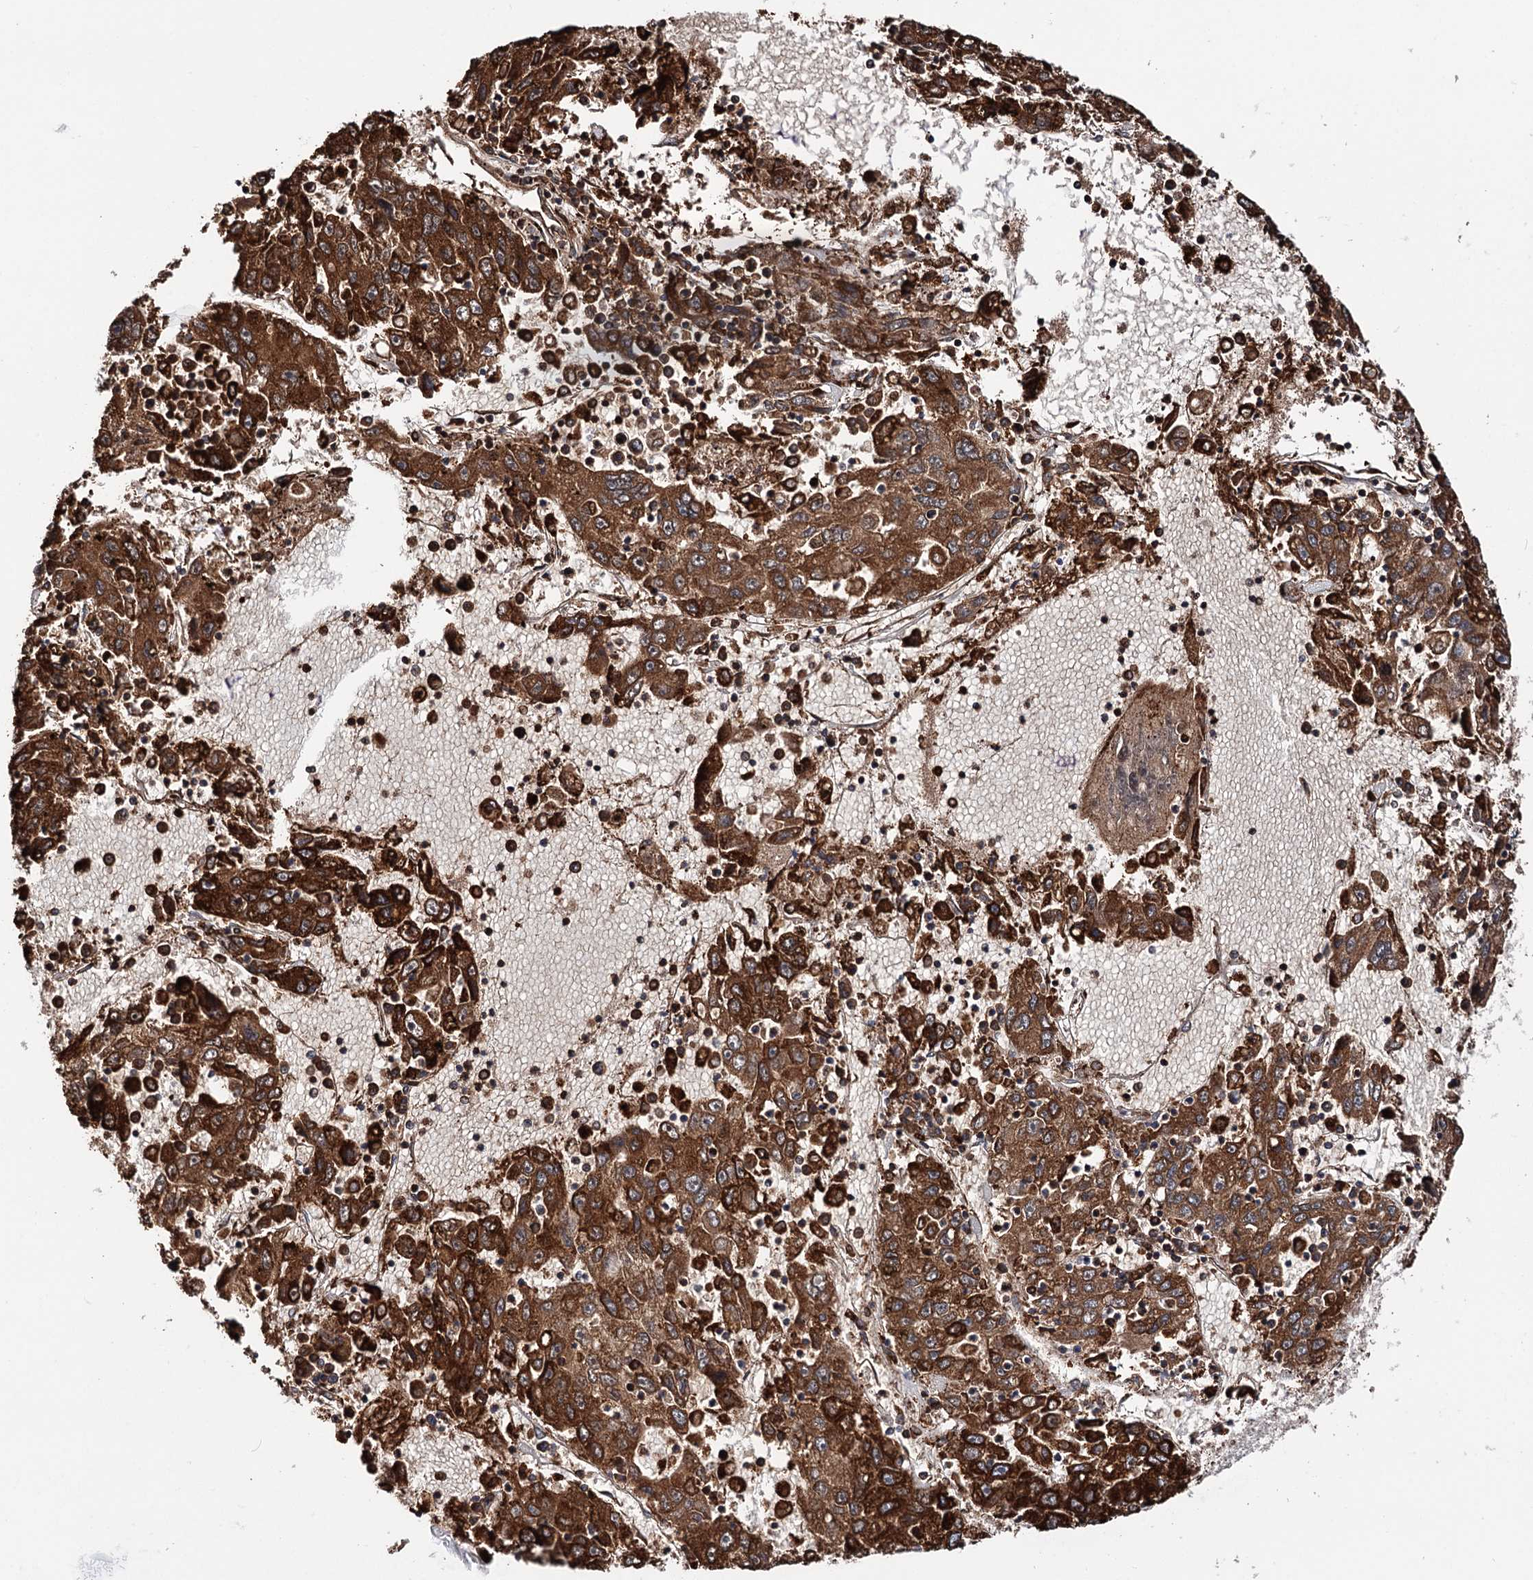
{"staining": {"intensity": "strong", "quantity": ">75%", "location": "cytoplasmic/membranous"}, "tissue": "liver cancer", "cell_type": "Tumor cells", "image_type": "cancer", "snomed": [{"axis": "morphology", "description": "Carcinoma, Hepatocellular, NOS"}, {"axis": "topography", "description": "Liver"}], "caption": "High-power microscopy captured an IHC photomicrograph of hepatocellular carcinoma (liver), revealing strong cytoplasmic/membranous expression in about >75% of tumor cells.", "gene": "ERP29", "patient": {"sex": "male", "age": 49}}